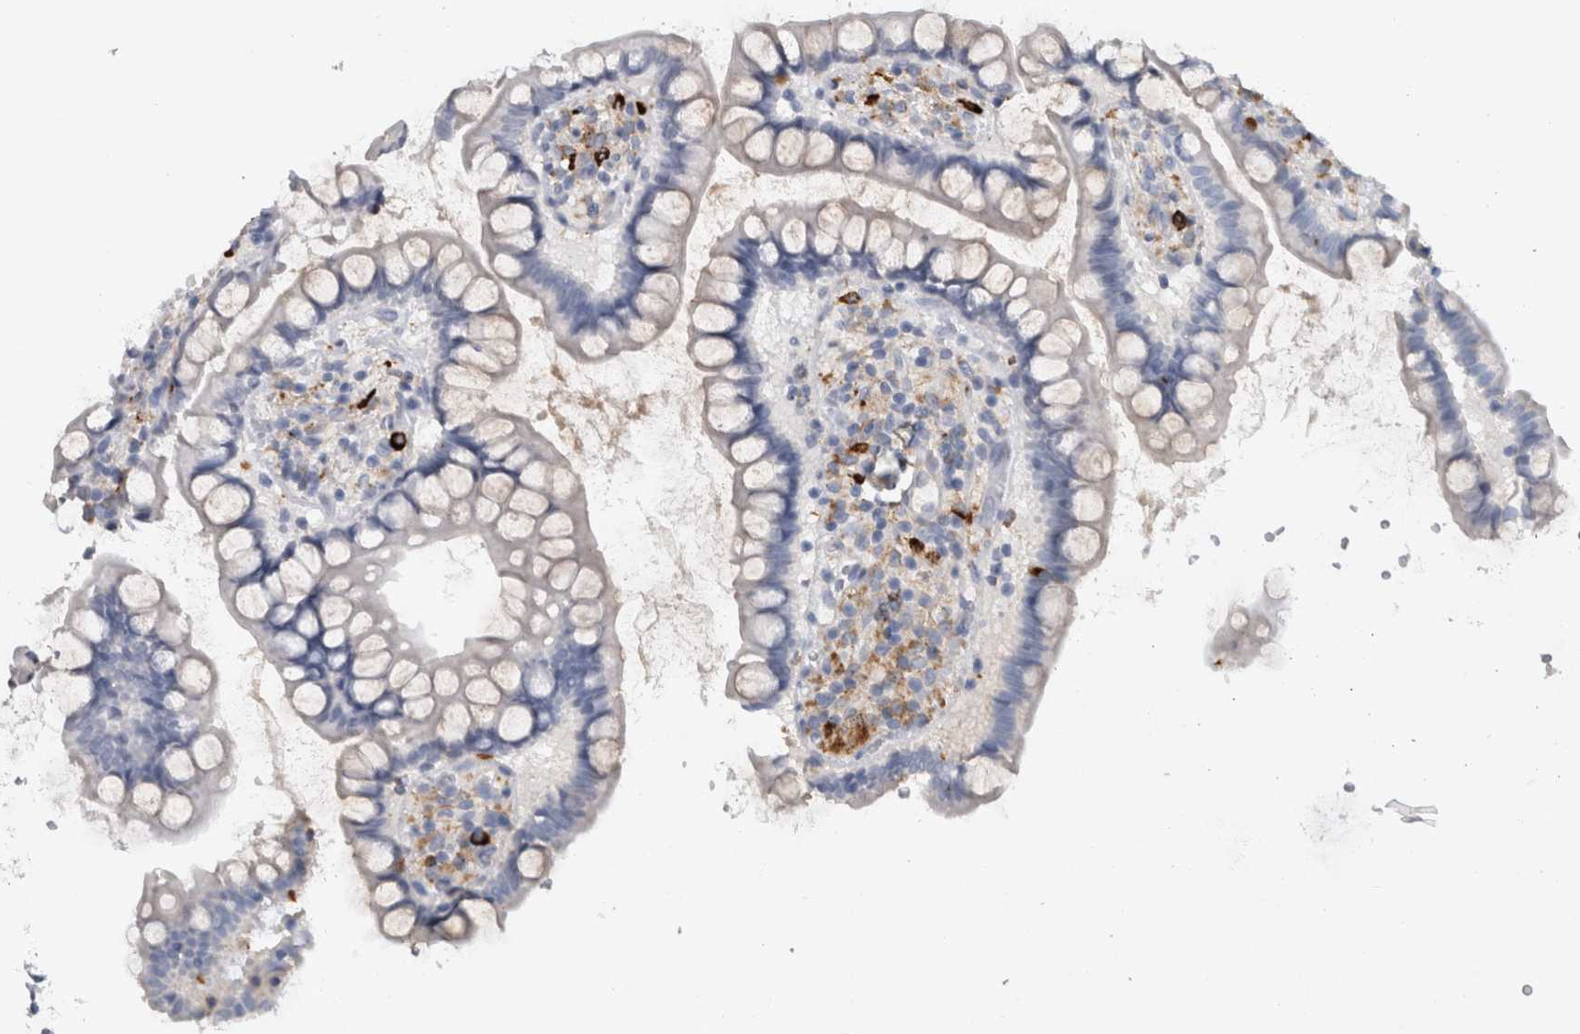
{"staining": {"intensity": "negative", "quantity": "none", "location": "none"}, "tissue": "small intestine", "cell_type": "Glandular cells", "image_type": "normal", "snomed": [{"axis": "morphology", "description": "Normal tissue, NOS"}, {"axis": "topography", "description": "Smooth muscle"}, {"axis": "topography", "description": "Small intestine"}], "caption": "A photomicrograph of small intestine stained for a protein reveals no brown staining in glandular cells. Nuclei are stained in blue.", "gene": "CD63", "patient": {"sex": "female", "age": 84}}